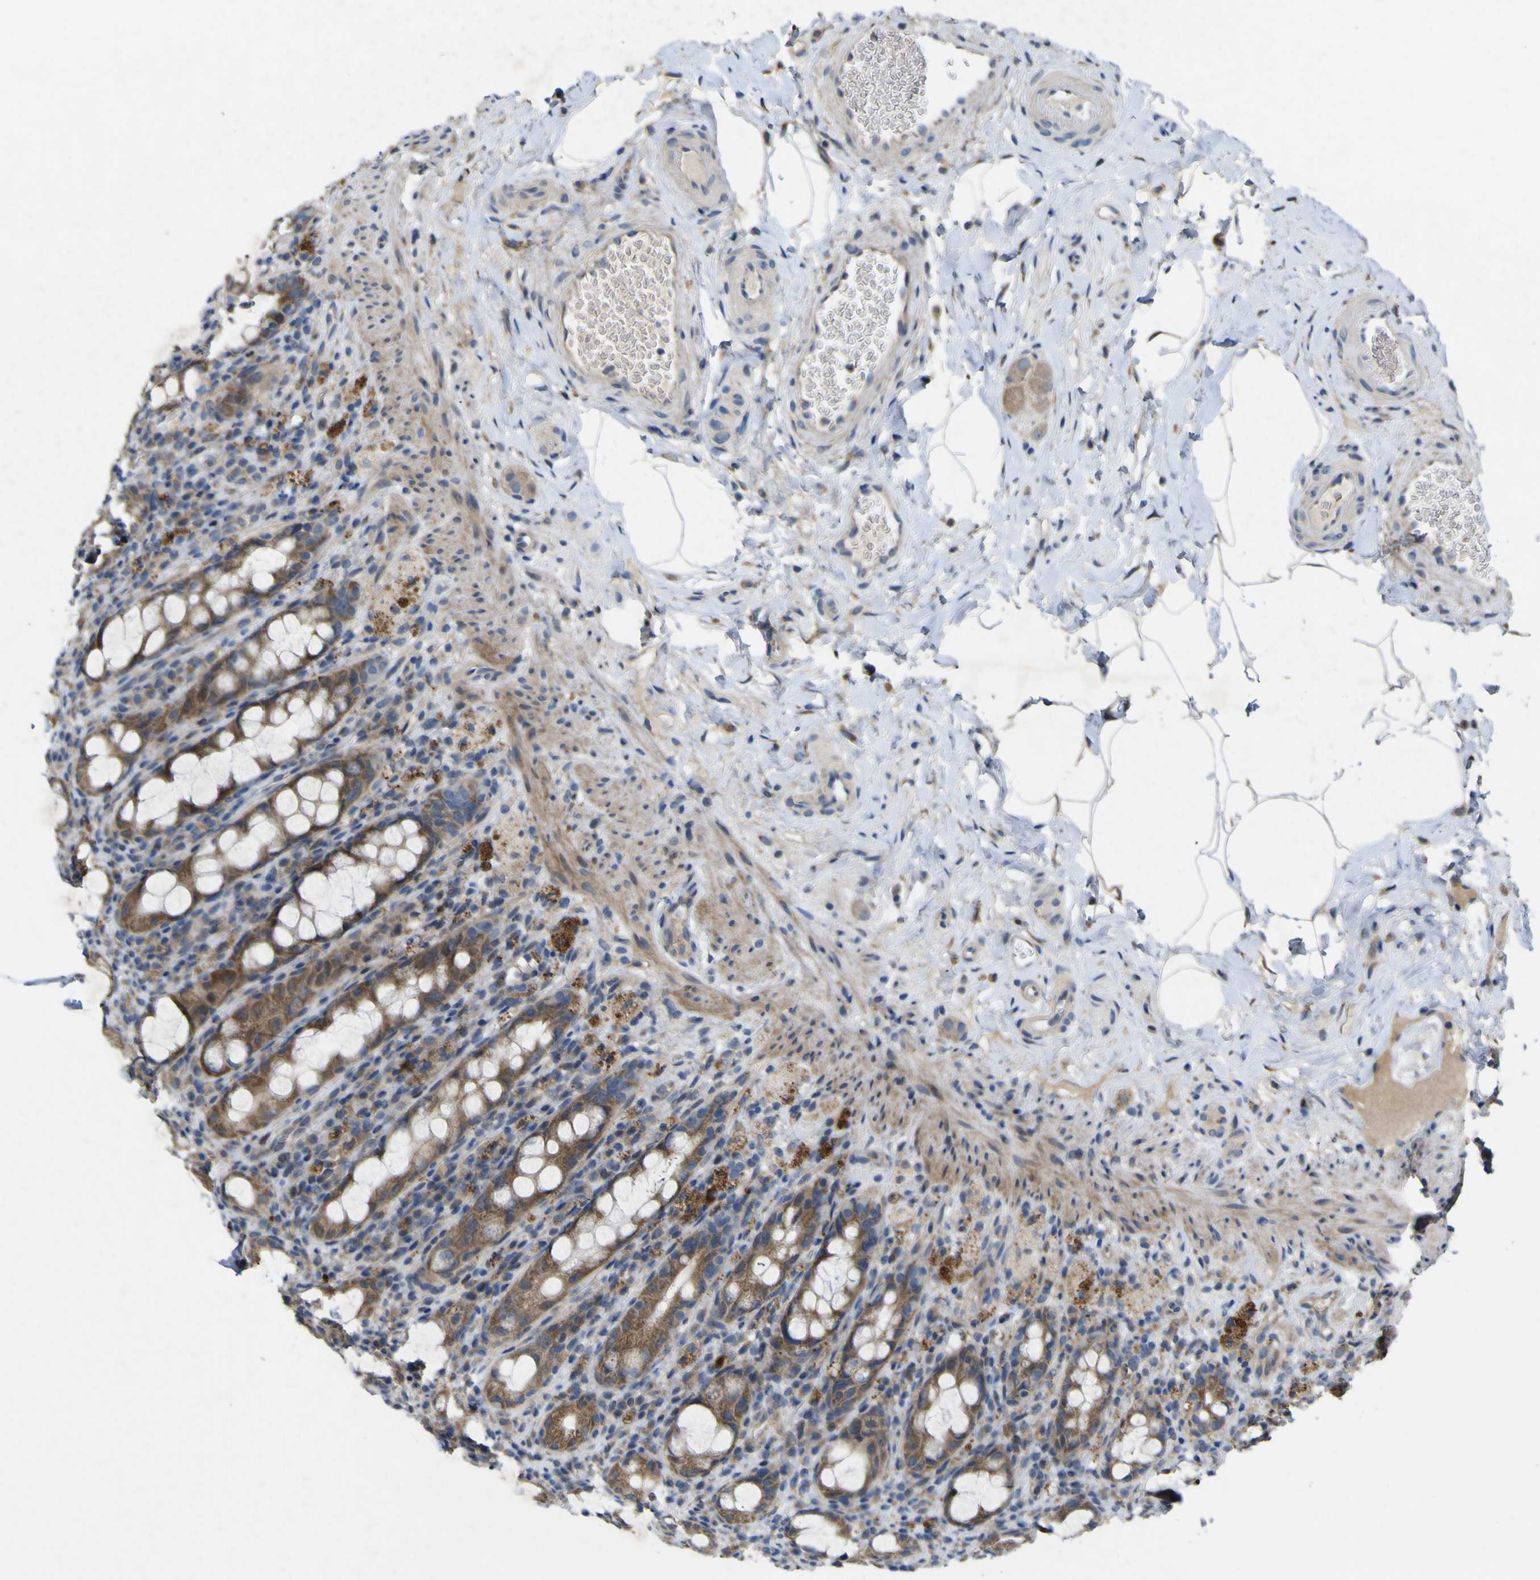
{"staining": {"intensity": "moderate", "quantity": ">75%", "location": "cytoplasmic/membranous"}, "tissue": "rectum", "cell_type": "Glandular cells", "image_type": "normal", "snomed": [{"axis": "morphology", "description": "Normal tissue, NOS"}, {"axis": "topography", "description": "Rectum"}], "caption": "IHC (DAB) staining of unremarkable human rectum reveals moderate cytoplasmic/membranous protein staining in approximately >75% of glandular cells.", "gene": "IRAK2", "patient": {"sex": "male", "age": 44}}